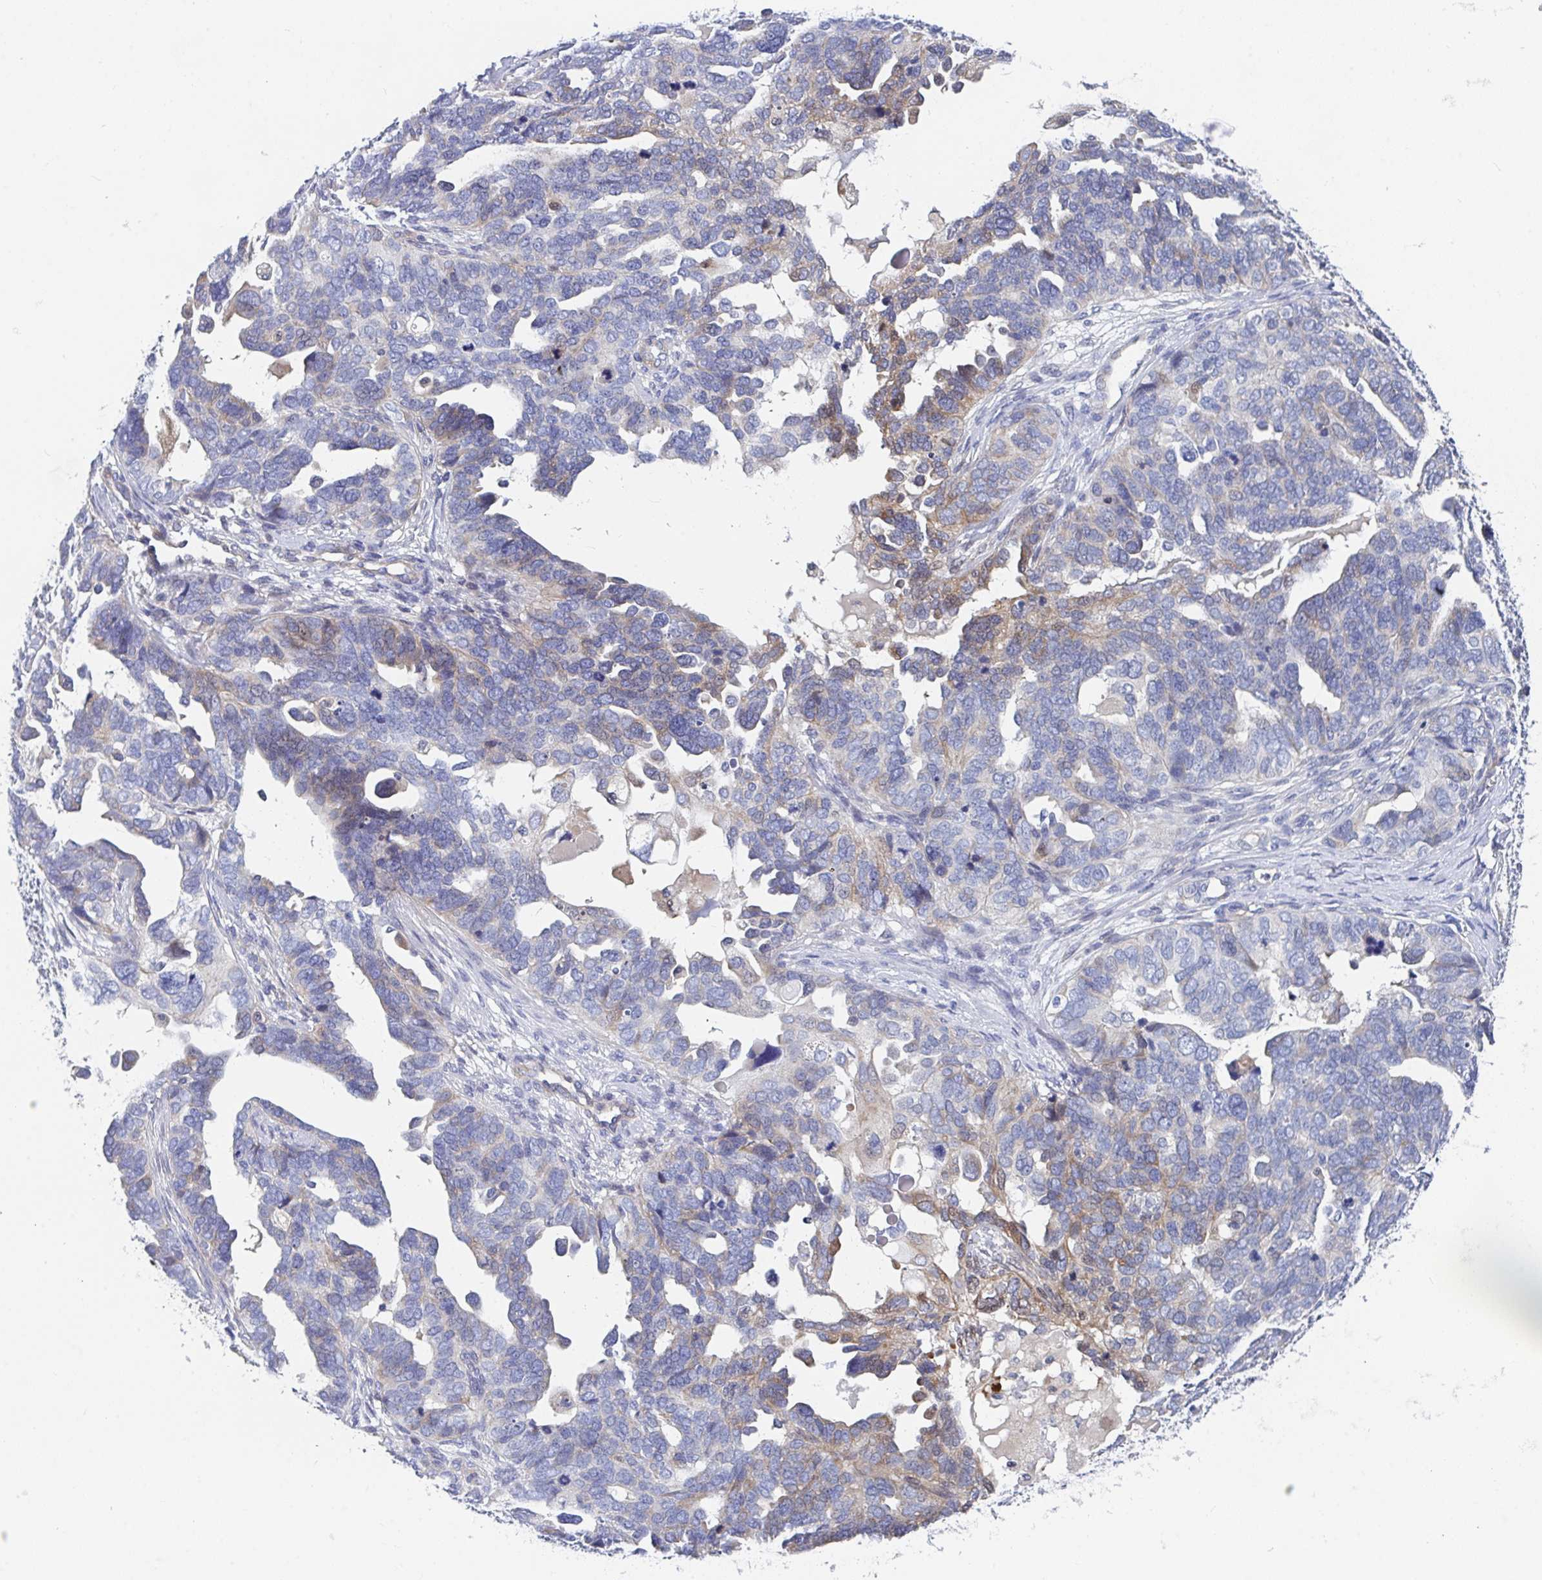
{"staining": {"intensity": "moderate", "quantity": "<25%", "location": "cytoplasmic/membranous"}, "tissue": "ovarian cancer", "cell_type": "Tumor cells", "image_type": "cancer", "snomed": [{"axis": "morphology", "description": "Cystadenocarcinoma, serous, NOS"}, {"axis": "topography", "description": "Ovary"}], "caption": "Human ovarian serous cystadenocarcinoma stained with a brown dye demonstrates moderate cytoplasmic/membranous positive staining in about <25% of tumor cells.", "gene": "P2RX3", "patient": {"sex": "female", "age": 51}}